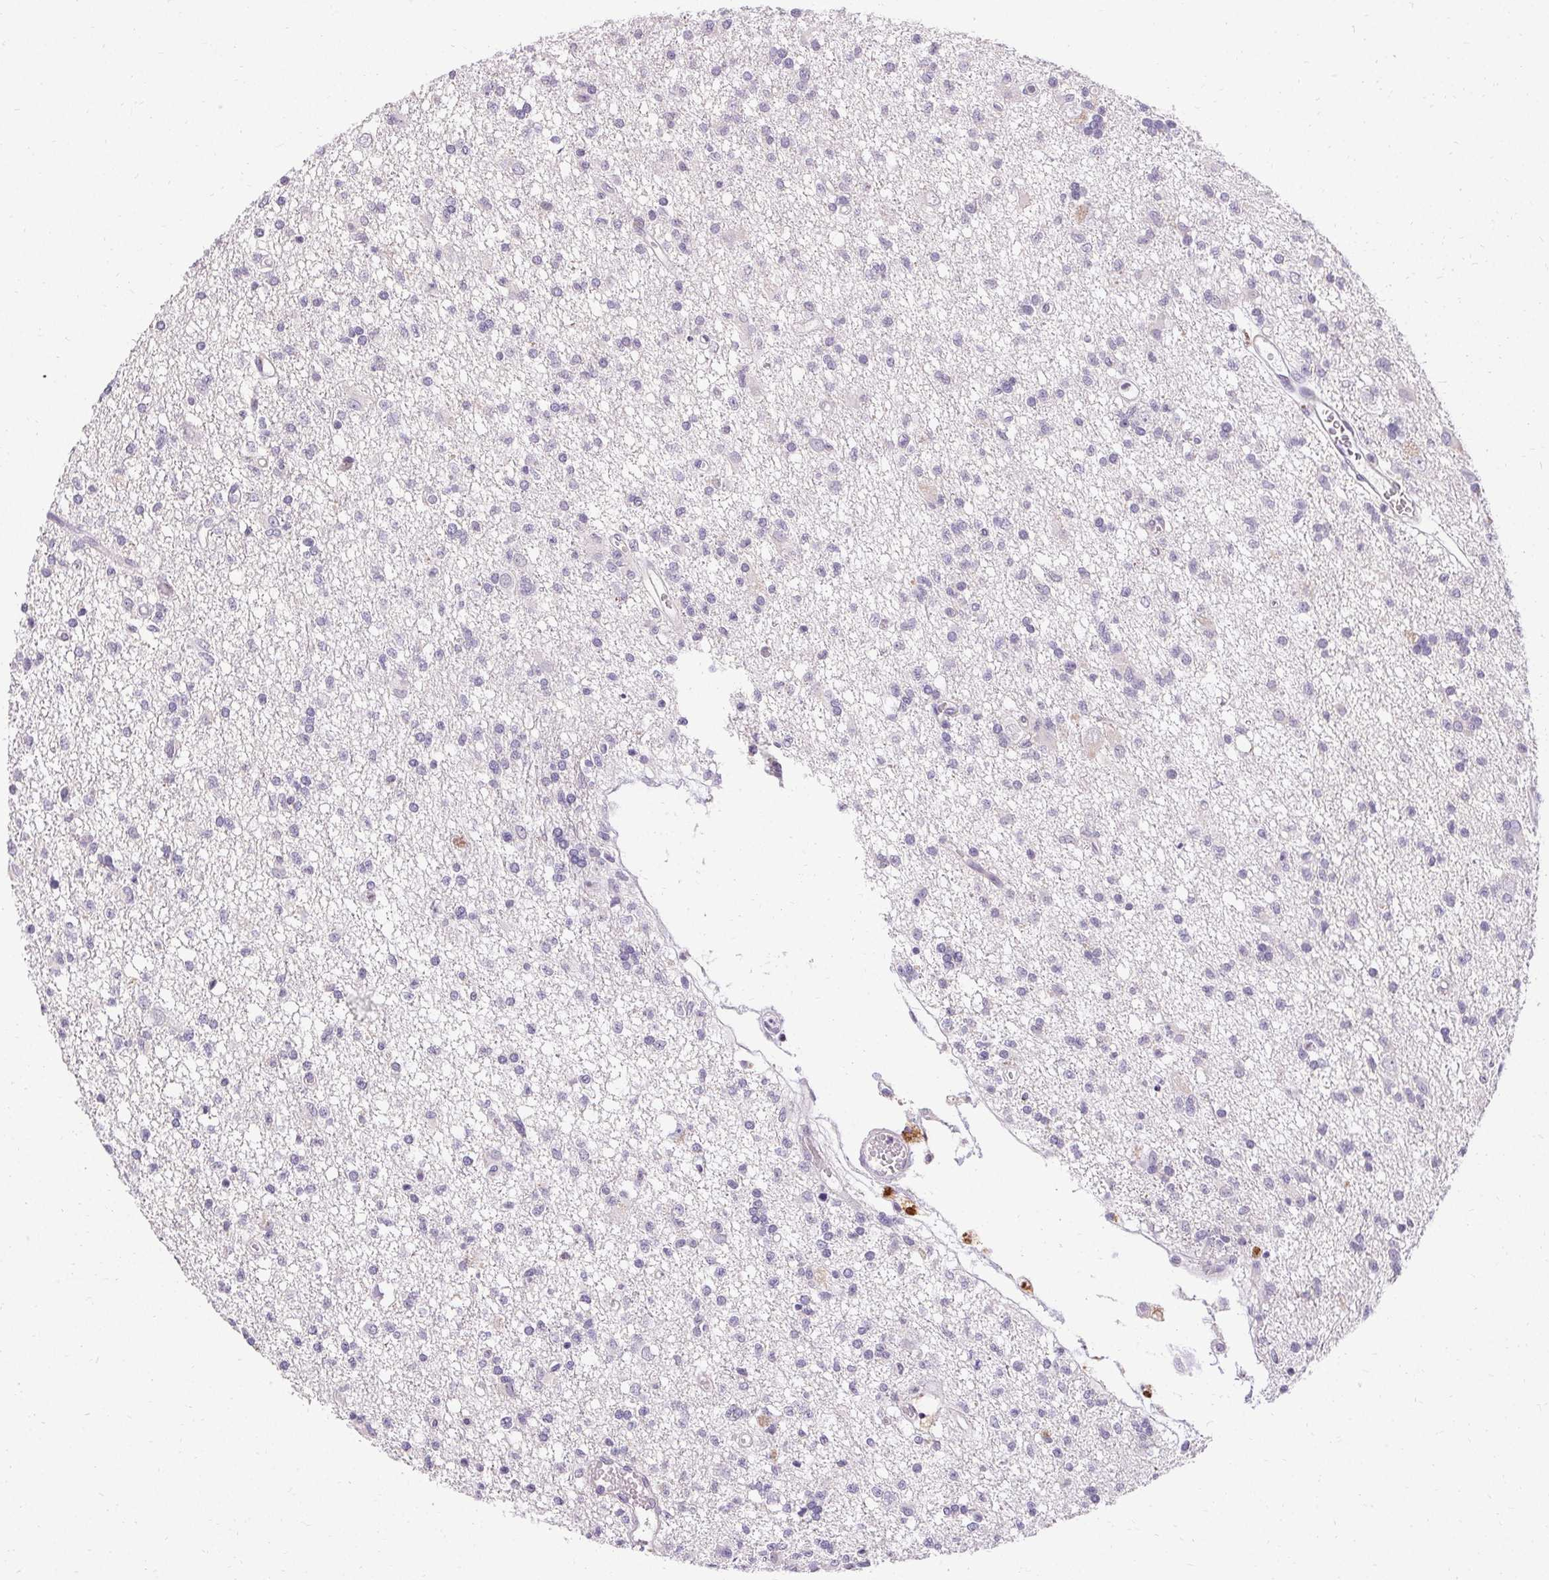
{"staining": {"intensity": "negative", "quantity": "none", "location": "none"}, "tissue": "glioma", "cell_type": "Tumor cells", "image_type": "cancer", "snomed": [{"axis": "morphology", "description": "Glioma, malignant, Low grade"}, {"axis": "topography", "description": "Brain"}], "caption": "Tumor cells show no significant expression in malignant glioma (low-grade).", "gene": "HSD17B3", "patient": {"sex": "male", "age": 64}}